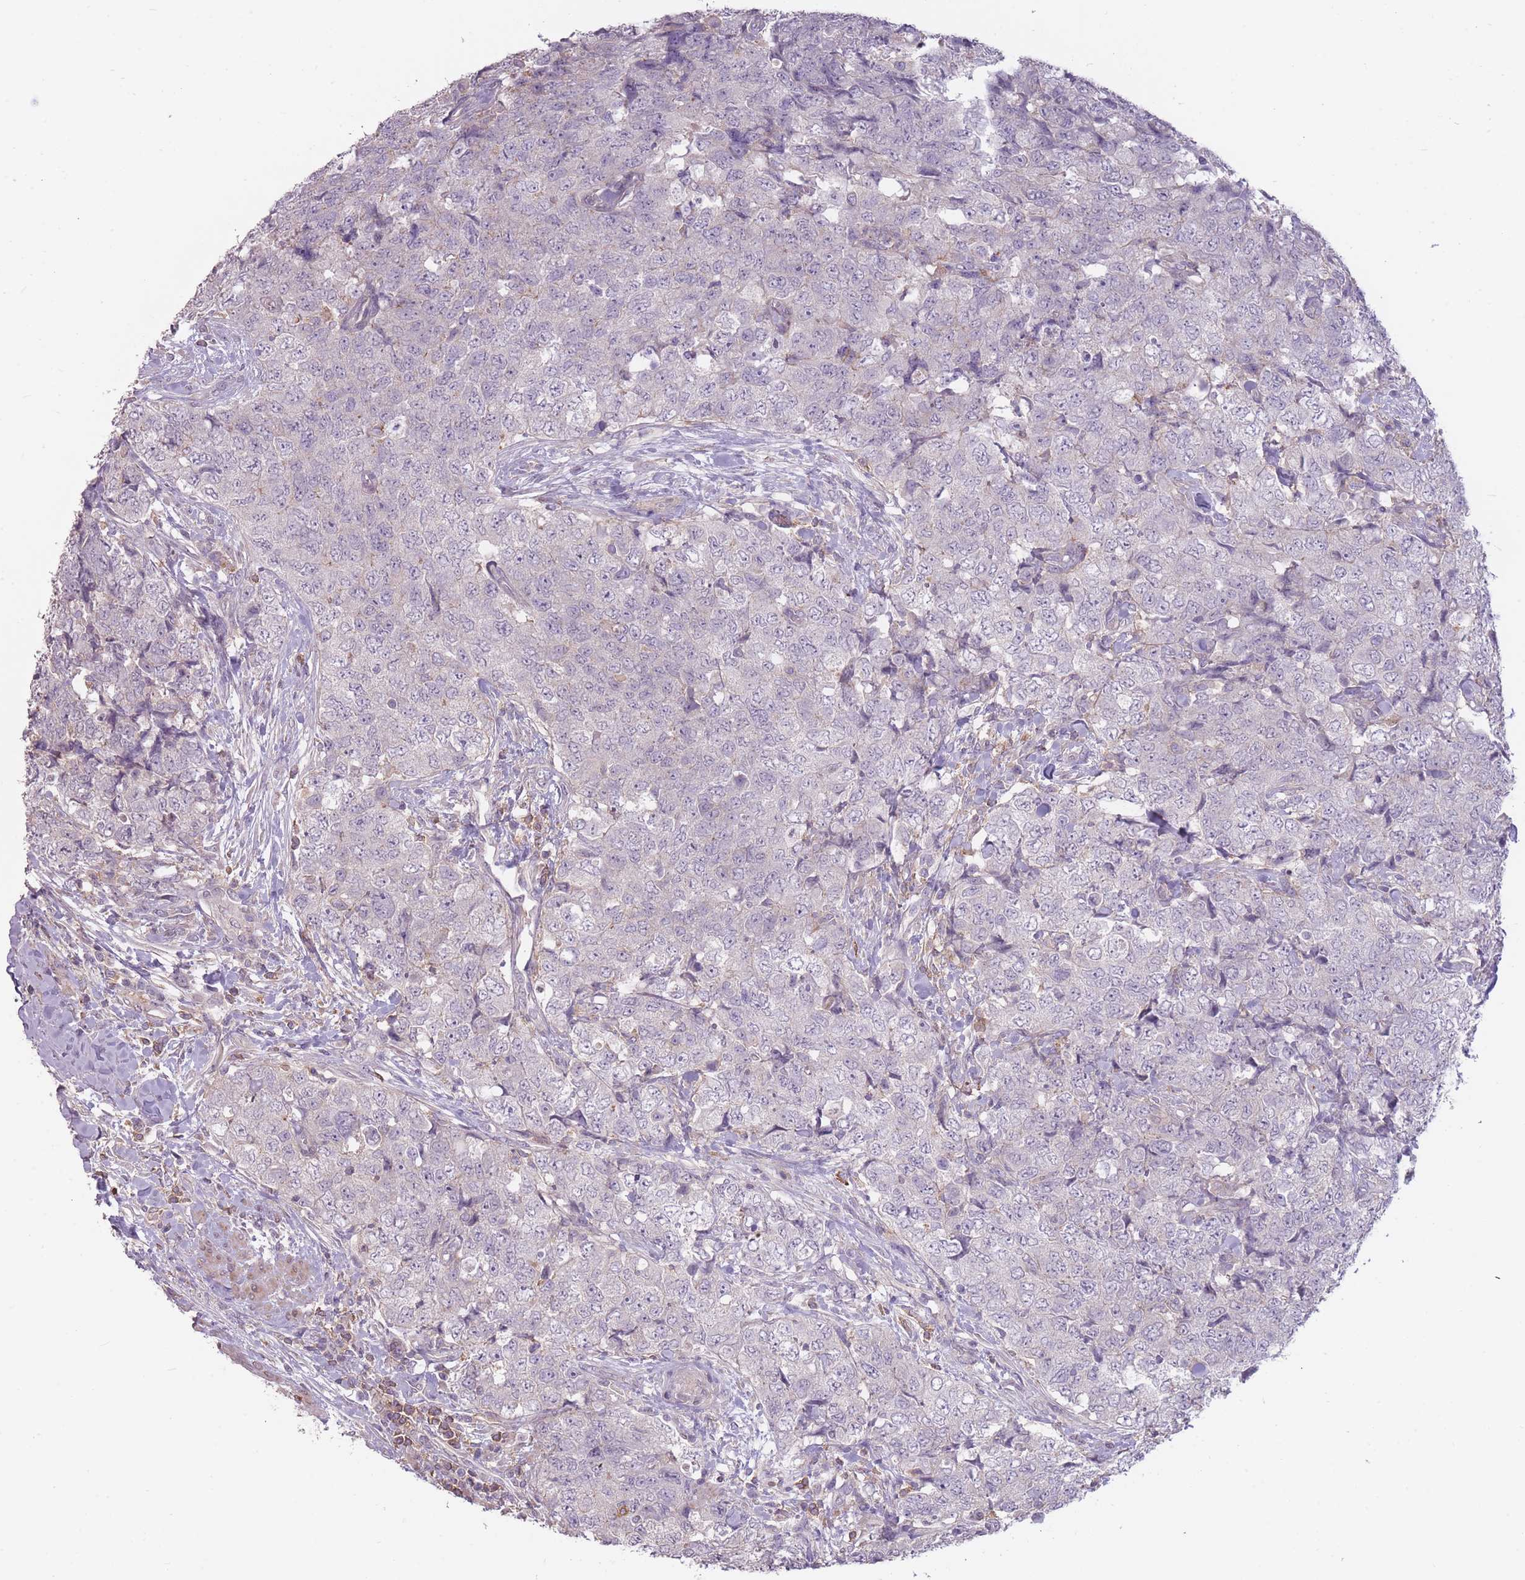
{"staining": {"intensity": "negative", "quantity": "none", "location": "none"}, "tissue": "urothelial cancer", "cell_type": "Tumor cells", "image_type": "cancer", "snomed": [{"axis": "morphology", "description": "Urothelial carcinoma, High grade"}, {"axis": "topography", "description": "Urinary bladder"}], "caption": "Tumor cells are negative for brown protein staining in urothelial cancer.", "gene": "TET3", "patient": {"sex": "female", "age": 78}}